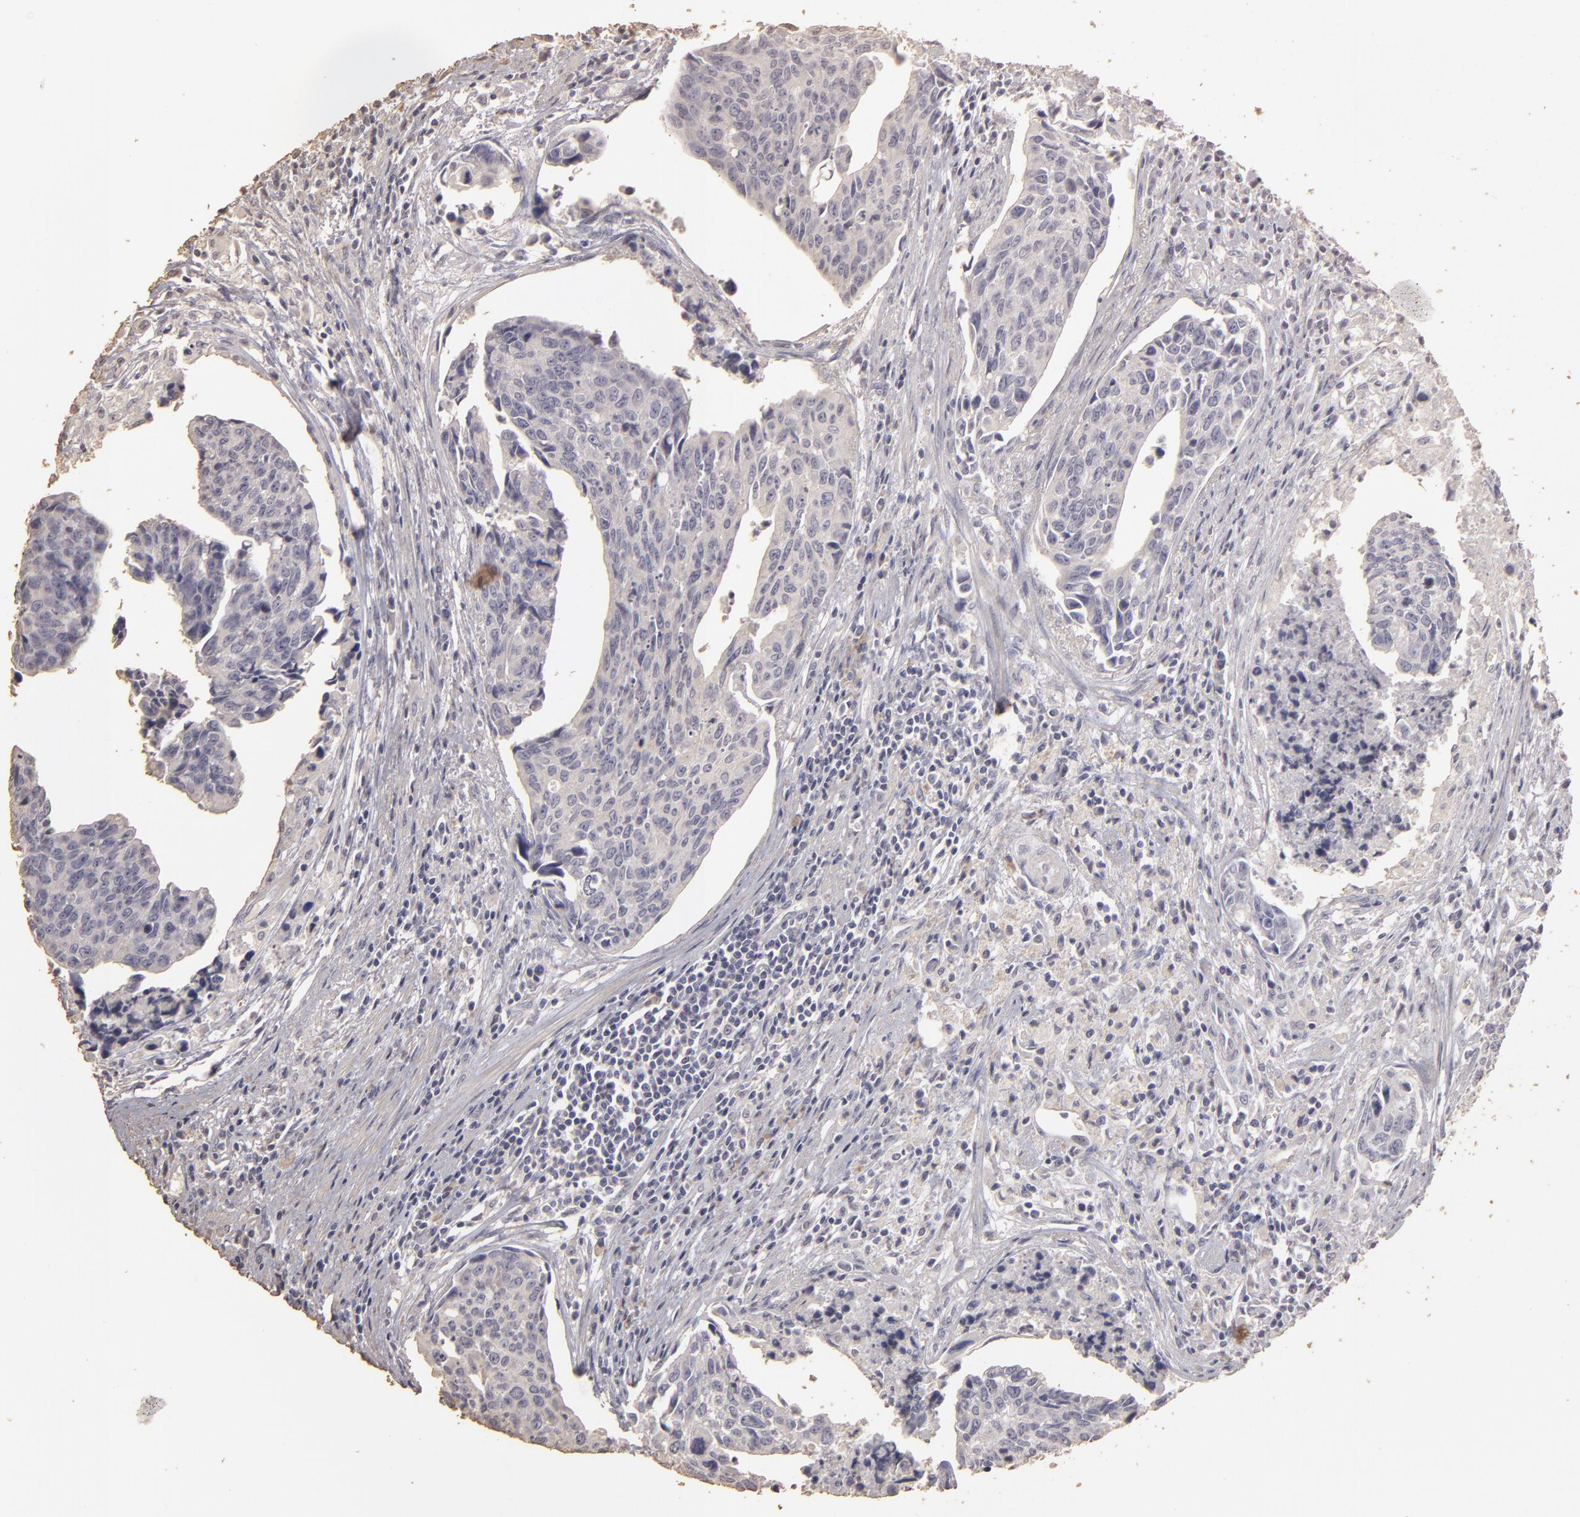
{"staining": {"intensity": "negative", "quantity": "none", "location": "none"}, "tissue": "urothelial cancer", "cell_type": "Tumor cells", "image_type": "cancer", "snomed": [{"axis": "morphology", "description": "Urothelial carcinoma, High grade"}, {"axis": "topography", "description": "Urinary bladder"}], "caption": "IHC of human urothelial carcinoma (high-grade) exhibits no staining in tumor cells. (Stains: DAB (3,3'-diaminobenzidine) IHC with hematoxylin counter stain, Microscopy: brightfield microscopy at high magnification).", "gene": "BCL2L13", "patient": {"sex": "male", "age": 81}}